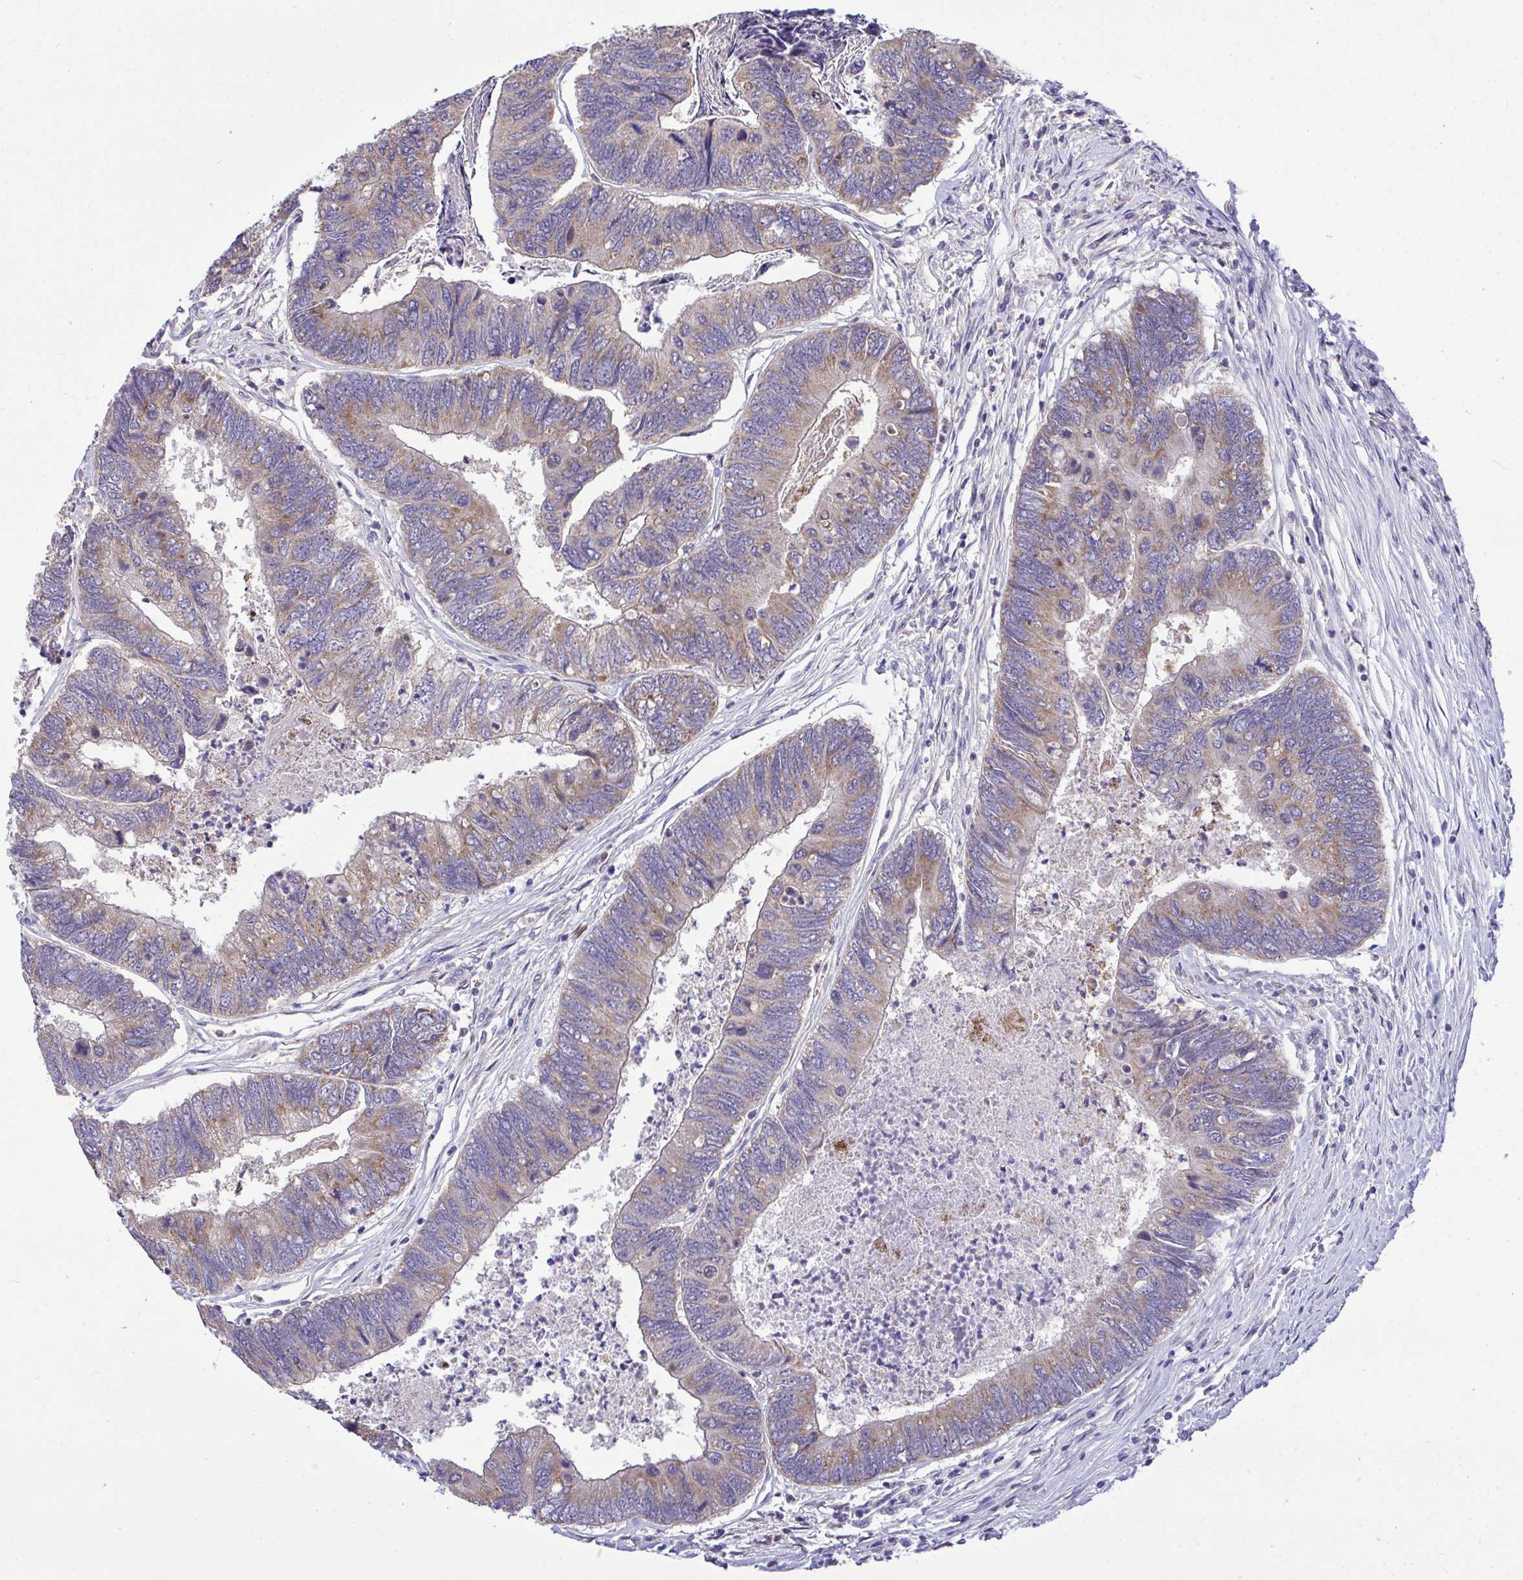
{"staining": {"intensity": "moderate", "quantity": ">75%", "location": "cytoplasmic/membranous"}, "tissue": "colorectal cancer", "cell_type": "Tumor cells", "image_type": "cancer", "snomed": [{"axis": "morphology", "description": "Adenocarcinoma, NOS"}, {"axis": "topography", "description": "Colon"}], "caption": "This photomicrograph exhibits IHC staining of human adenocarcinoma (colorectal), with medium moderate cytoplasmic/membranous expression in about >75% of tumor cells.", "gene": "SARS2", "patient": {"sex": "female", "age": 67}}